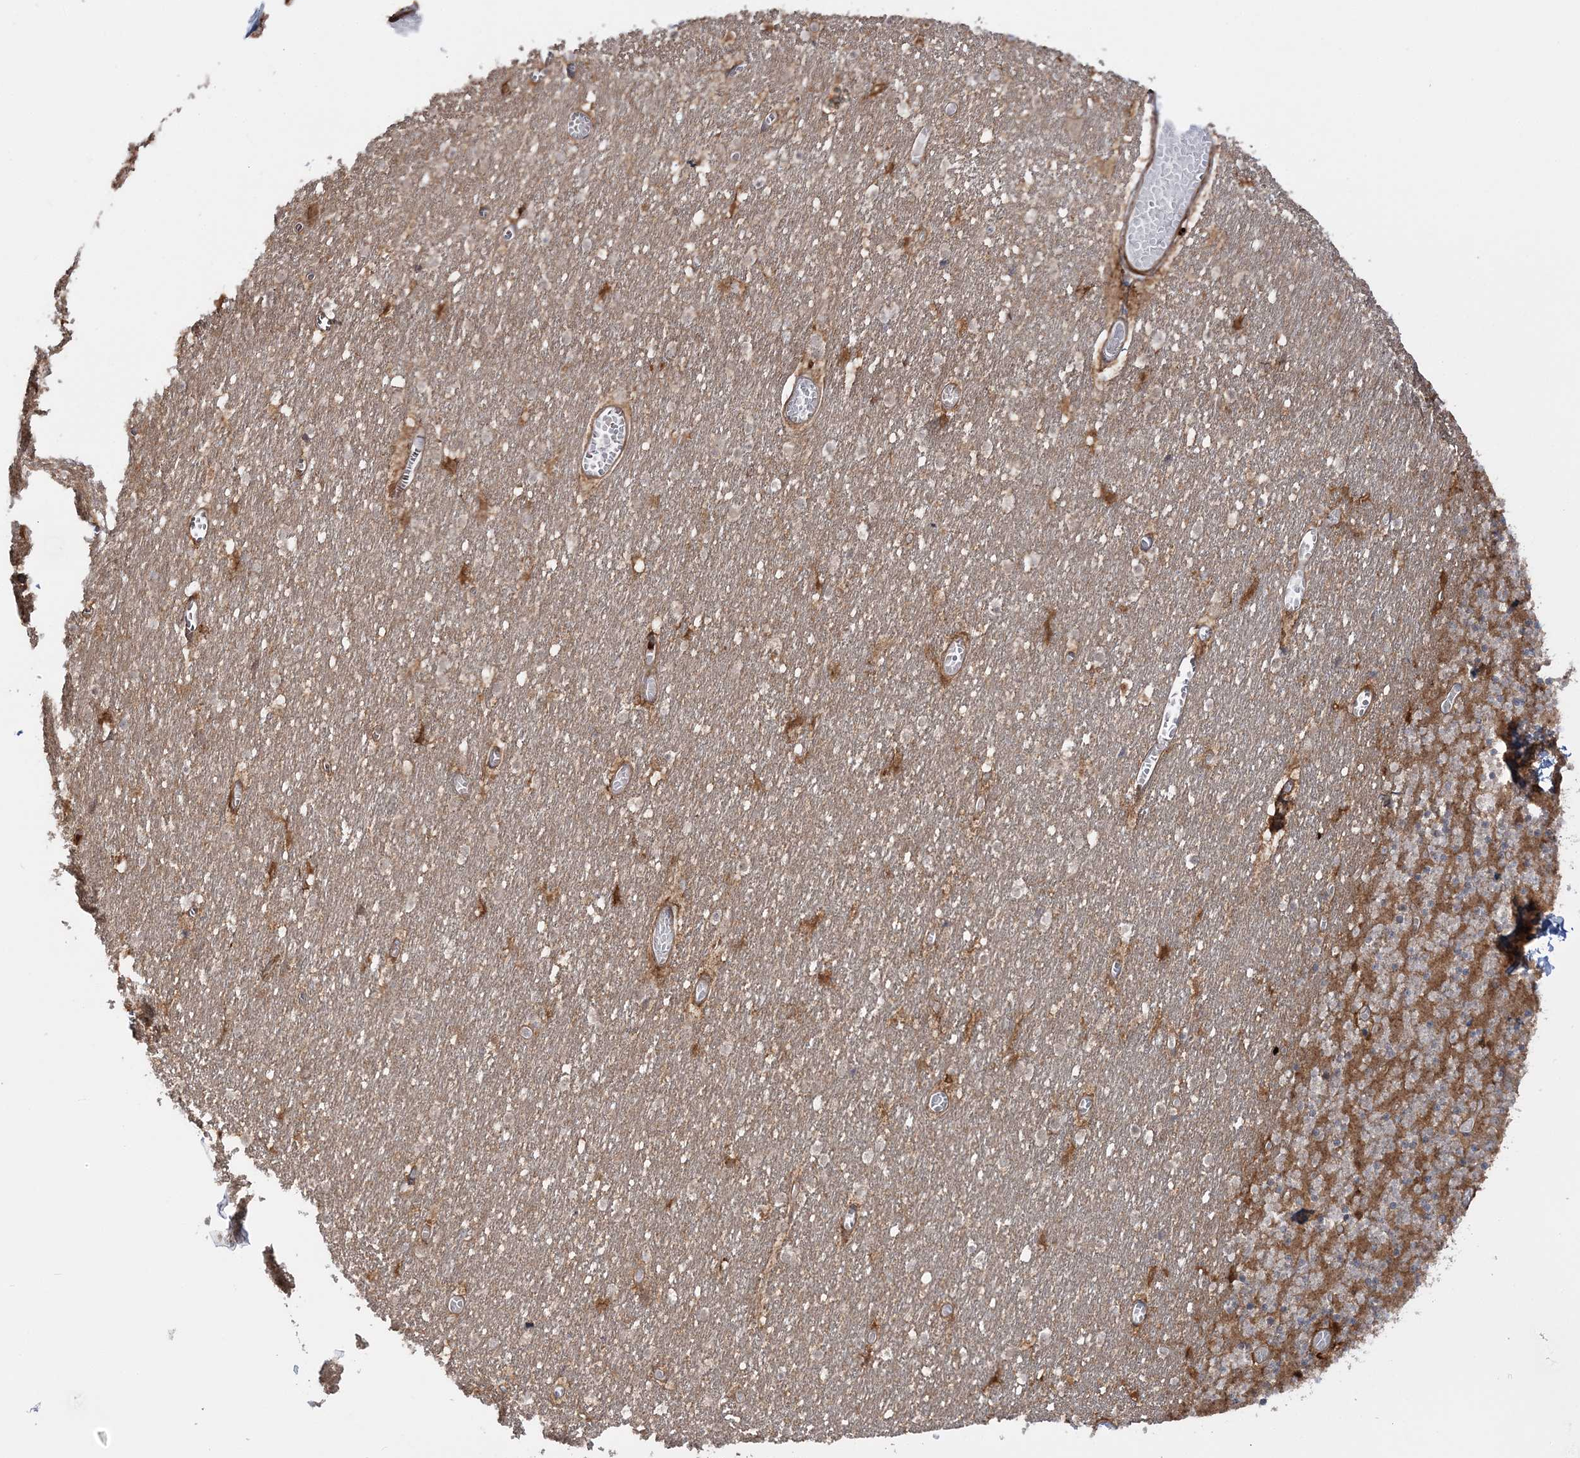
{"staining": {"intensity": "moderate", "quantity": ">75%", "location": "cytoplasmic/membranous"}, "tissue": "cerebellum", "cell_type": "Cells in granular layer", "image_type": "normal", "snomed": [{"axis": "morphology", "description": "Normal tissue, NOS"}, {"axis": "topography", "description": "Cerebellum"}], "caption": "Protein expression analysis of benign human cerebellum reveals moderate cytoplasmic/membranous positivity in about >75% of cells in granular layer.", "gene": "MOCS2", "patient": {"sex": "female", "age": 28}}